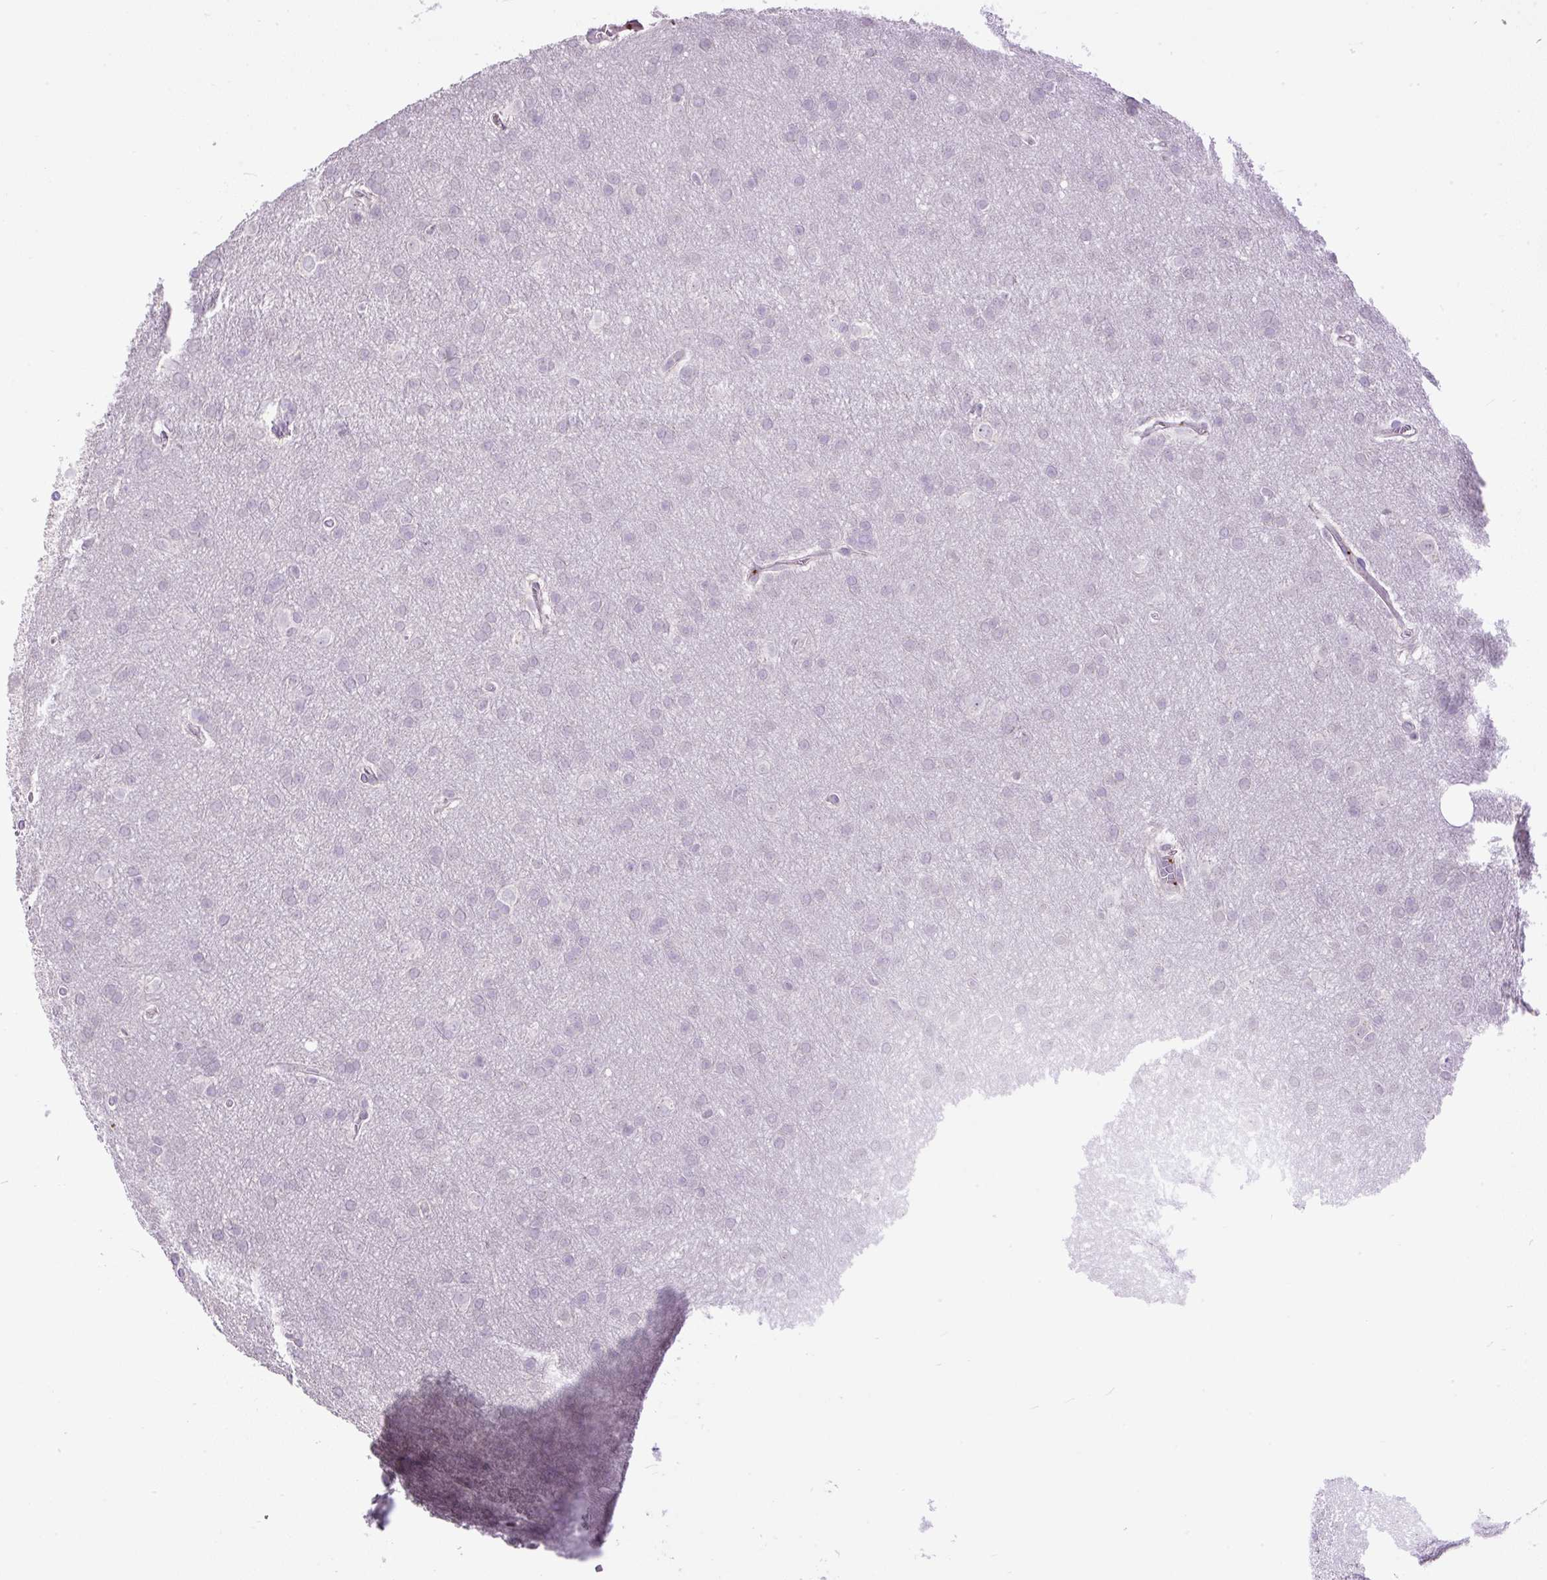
{"staining": {"intensity": "negative", "quantity": "none", "location": "none"}, "tissue": "glioma", "cell_type": "Tumor cells", "image_type": "cancer", "snomed": [{"axis": "morphology", "description": "Glioma, malignant, High grade"}, {"axis": "topography", "description": "Brain"}], "caption": "Immunohistochemistry (IHC) image of glioma stained for a protein (brown), which demonstrates no positivity in tumor cells. The staining is performed using DAB (3,3'-diaminobenzidine) brown chromogen with nuclei counter-stained in using hematoxylin.", "gene": "MAGEB16", "patient": {"sex": "male", "age": 53}}